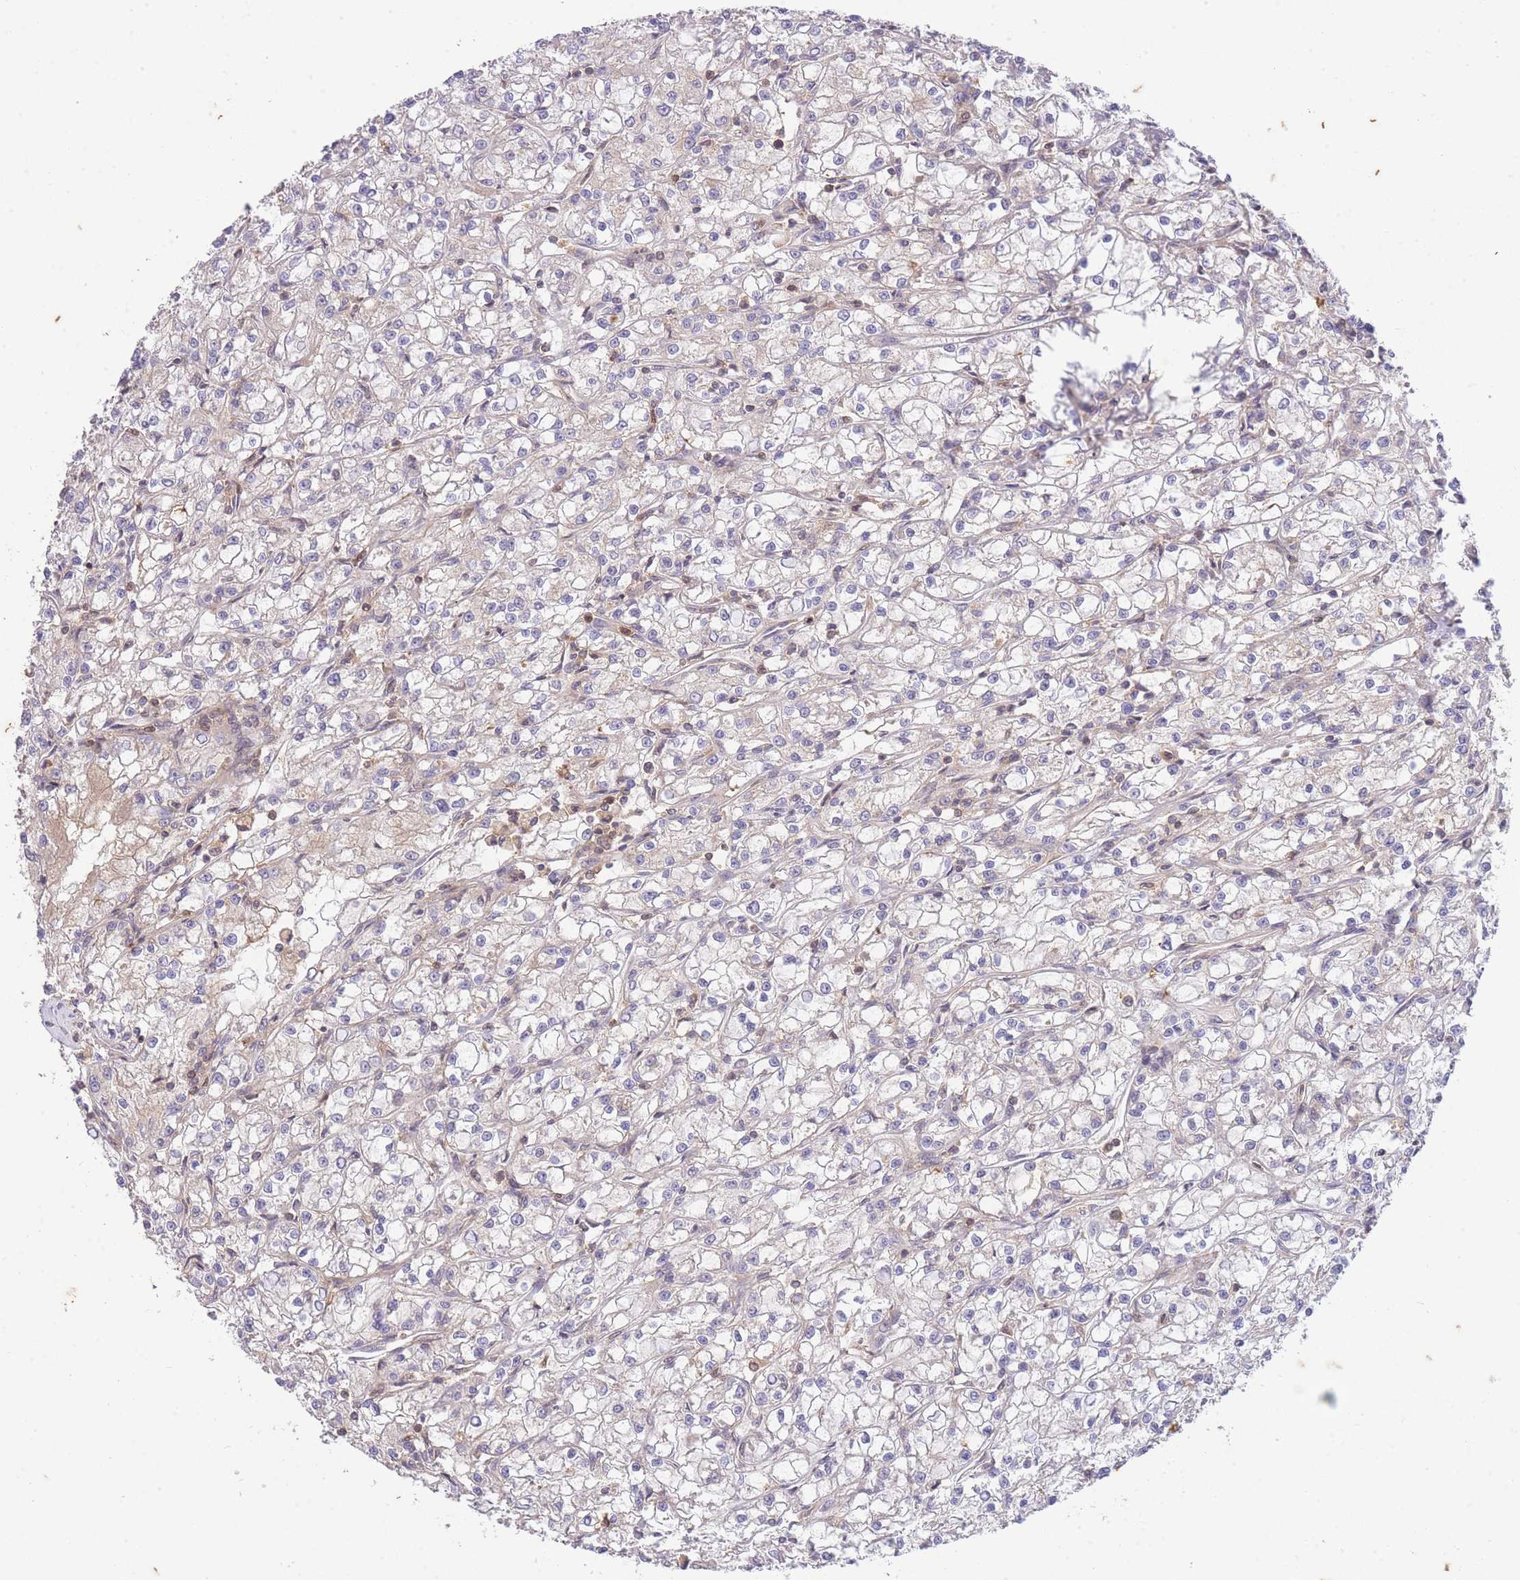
{"staining": {"intensity": "negative", "quantity": "none", "location": "none"}, "tissue": "renal cancer", "cell_type": "Tumor cells", "image_type": "cancer", "snomed": [{"axis": "morphology", "description": "Adenocarcinoma, NOS"}, {"axis": "topography", "description": "Kidney"}], "caption": "This is an immunohistochemistry (IHC) photomicrograph of human renal adenocarcinoma. There is no expression in tumor cells.", "gene": "ST8SIA4", "patient": {"sex": "female", "age": 59}}